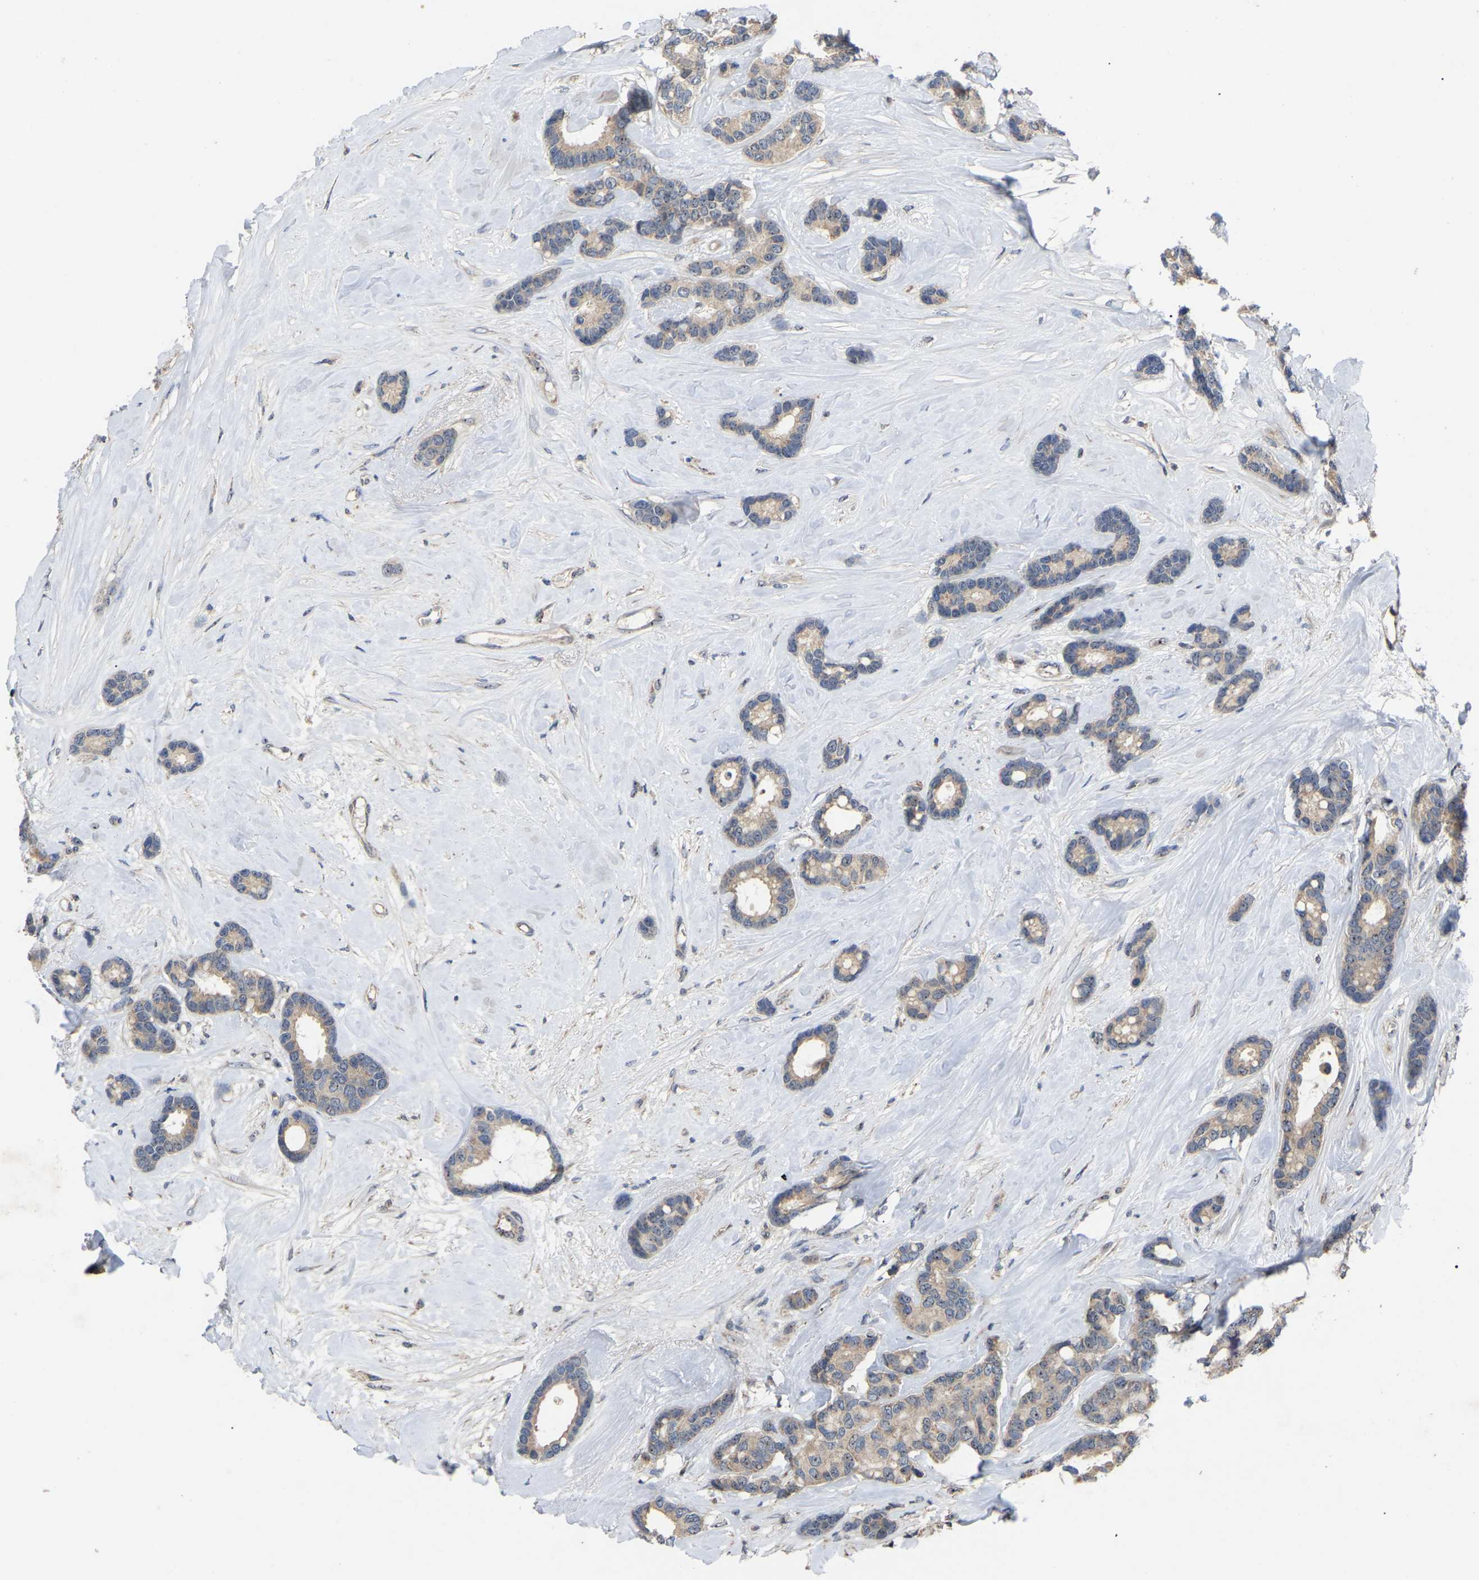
{"staining": {"intensity": "weak", "quantity": ">75%", "location": "cytoplasmic/membranous"}, "tissue": "breast cancer", "cell_type": "Tumor cells", "image_type": "cancer", "snomed": [{"axis": "morphology", "description": "Duct carcinoma"}, {"axis": "topography", "description": "Breast"}], "caption": "A low amount of weak cytoplasmic/membranous expression is appreciated in approximately >75% of tumor cells in intraductal carcinoma (breast) tissue.", "gene": "NOP53", "patient": {"sex": "female", "age": 87}}